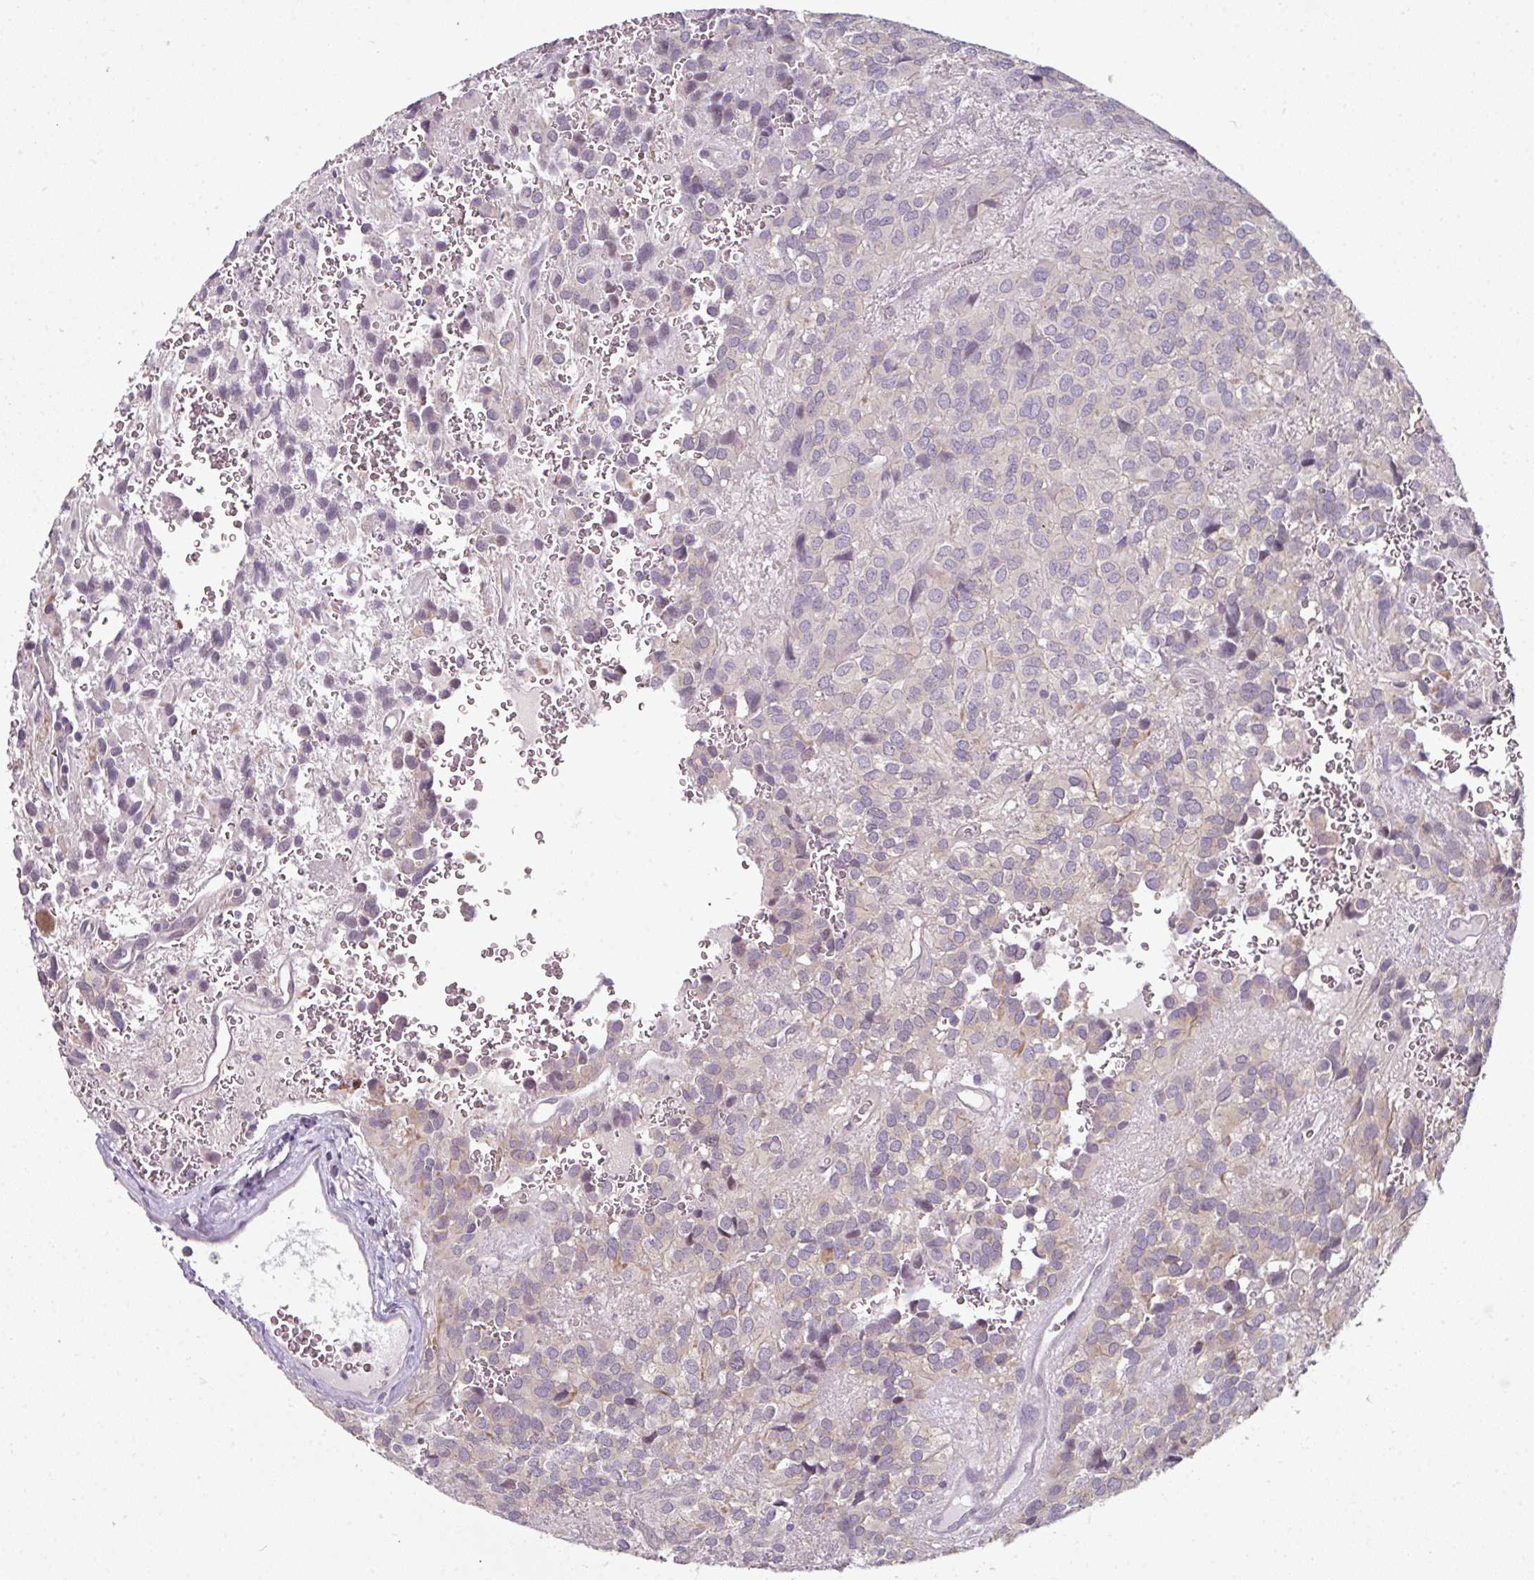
{"staining": {"intensity": "negative", "quantity": "none", "location": "none"}, "tissue": "glioma", "cell_type": "Tumor cells", "image_type": "cancer", "snomed": [{"axis": "morphology", "description": "Glioma, malignant, Low grade"}, {"axis": "topography", "description": "Brain"}], "caption": "This is a photomicrograph of IHC staining of low-grade glioma (malignant), which shows no expression in tumor cells. (Stains: DAB (3,3'-diaminobenzidine) immunohistochemistry (IHC) with hematoxylin counter stain, Microscopy: brightfield microscopy at high magnification).", "gene": "C19orf33", "patient": {"sex": "male", "age": 56}}